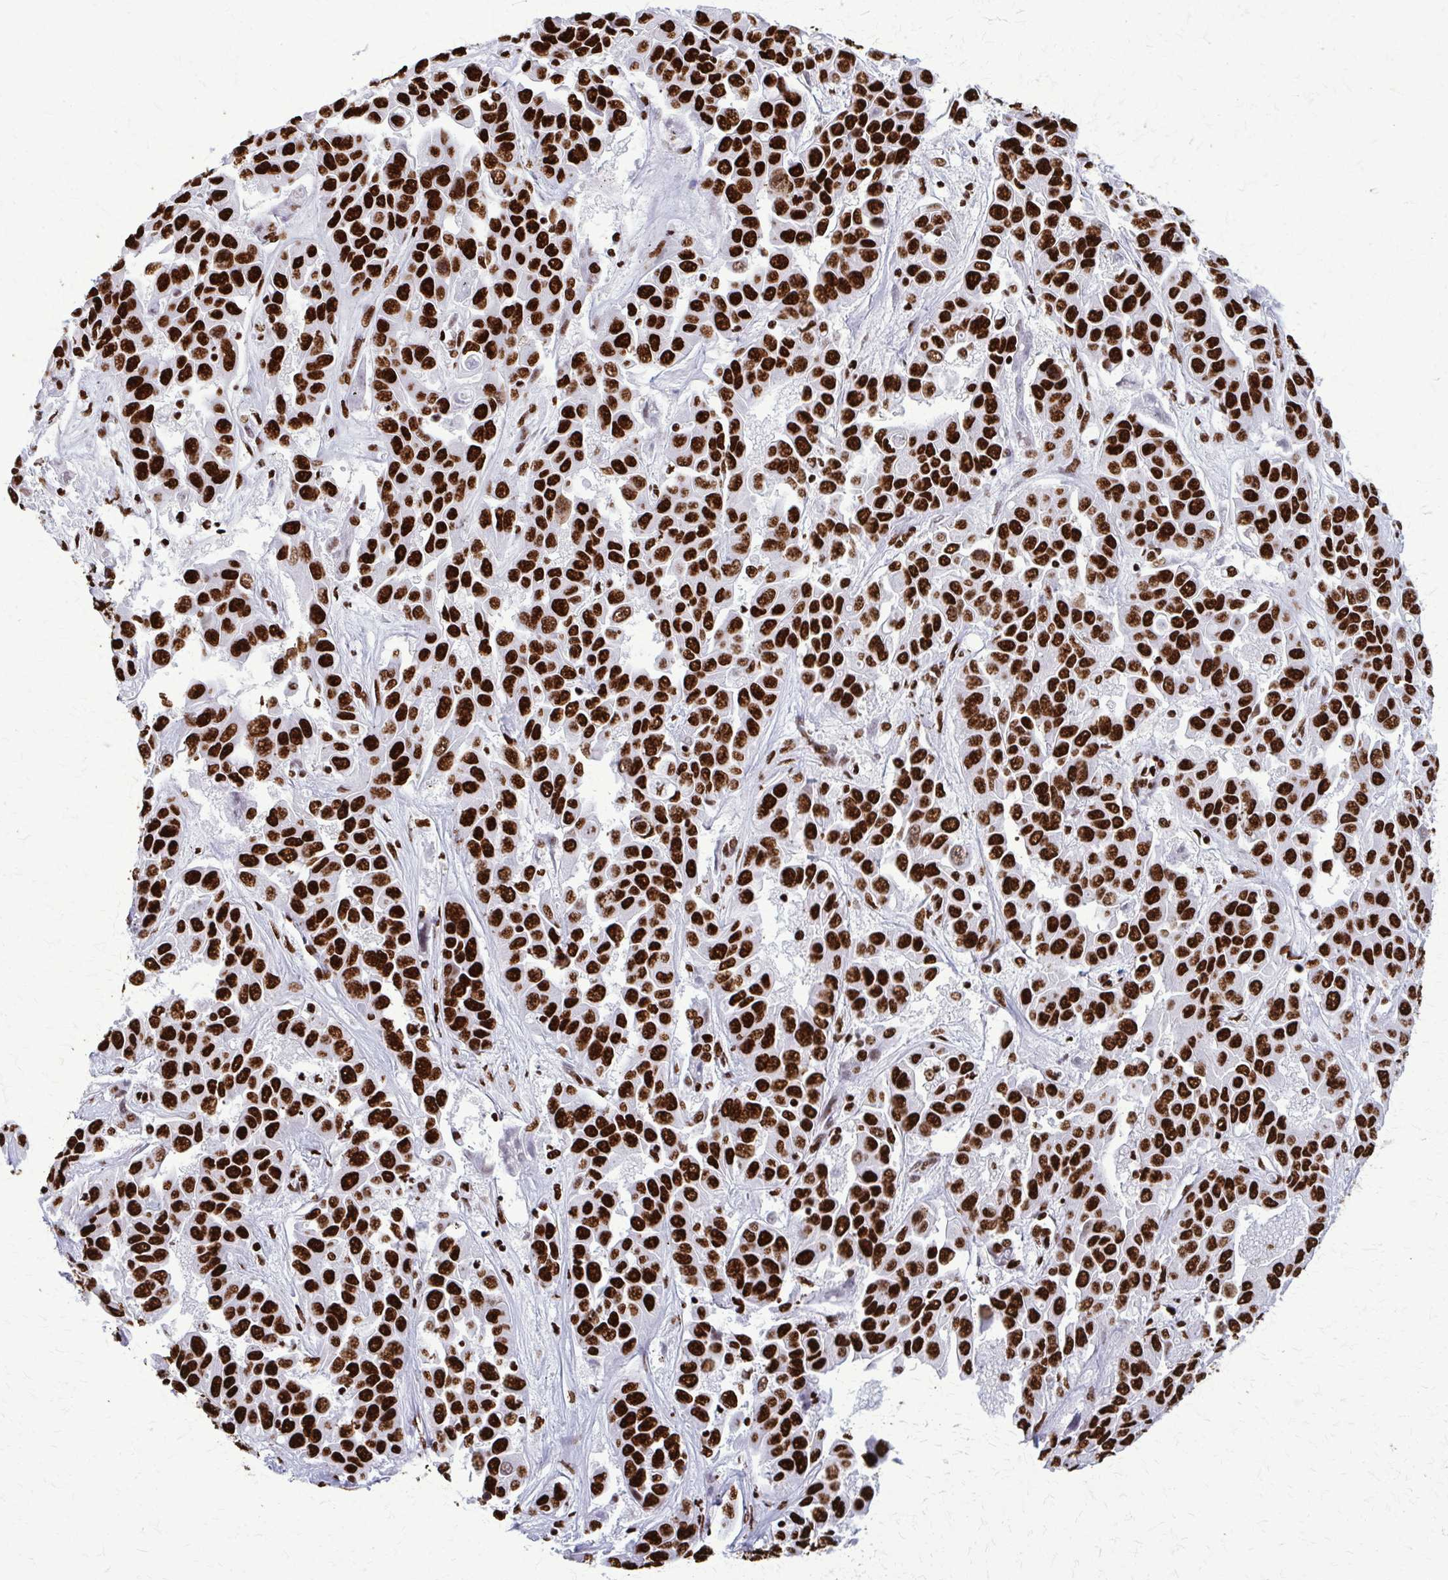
{"staining": {"intensity": "strong", "quantity": ">75%", "location": "nuclear"}, "tissue": "liver cancer", "cell_type": "Tumor cells", "image_type": "cancer", "snomed": [{"axis": "morphology", "description": "Cholangiocarcinoma"}, {"axis": "topography", "description": "Liver"}], "caption": "Liver cancer stained with a brown dye reveals strong nuclear positive staining in about >75% of tumor cells.", "gene": "SFPQ", "patient": {"sex": "female", "age": 52}}